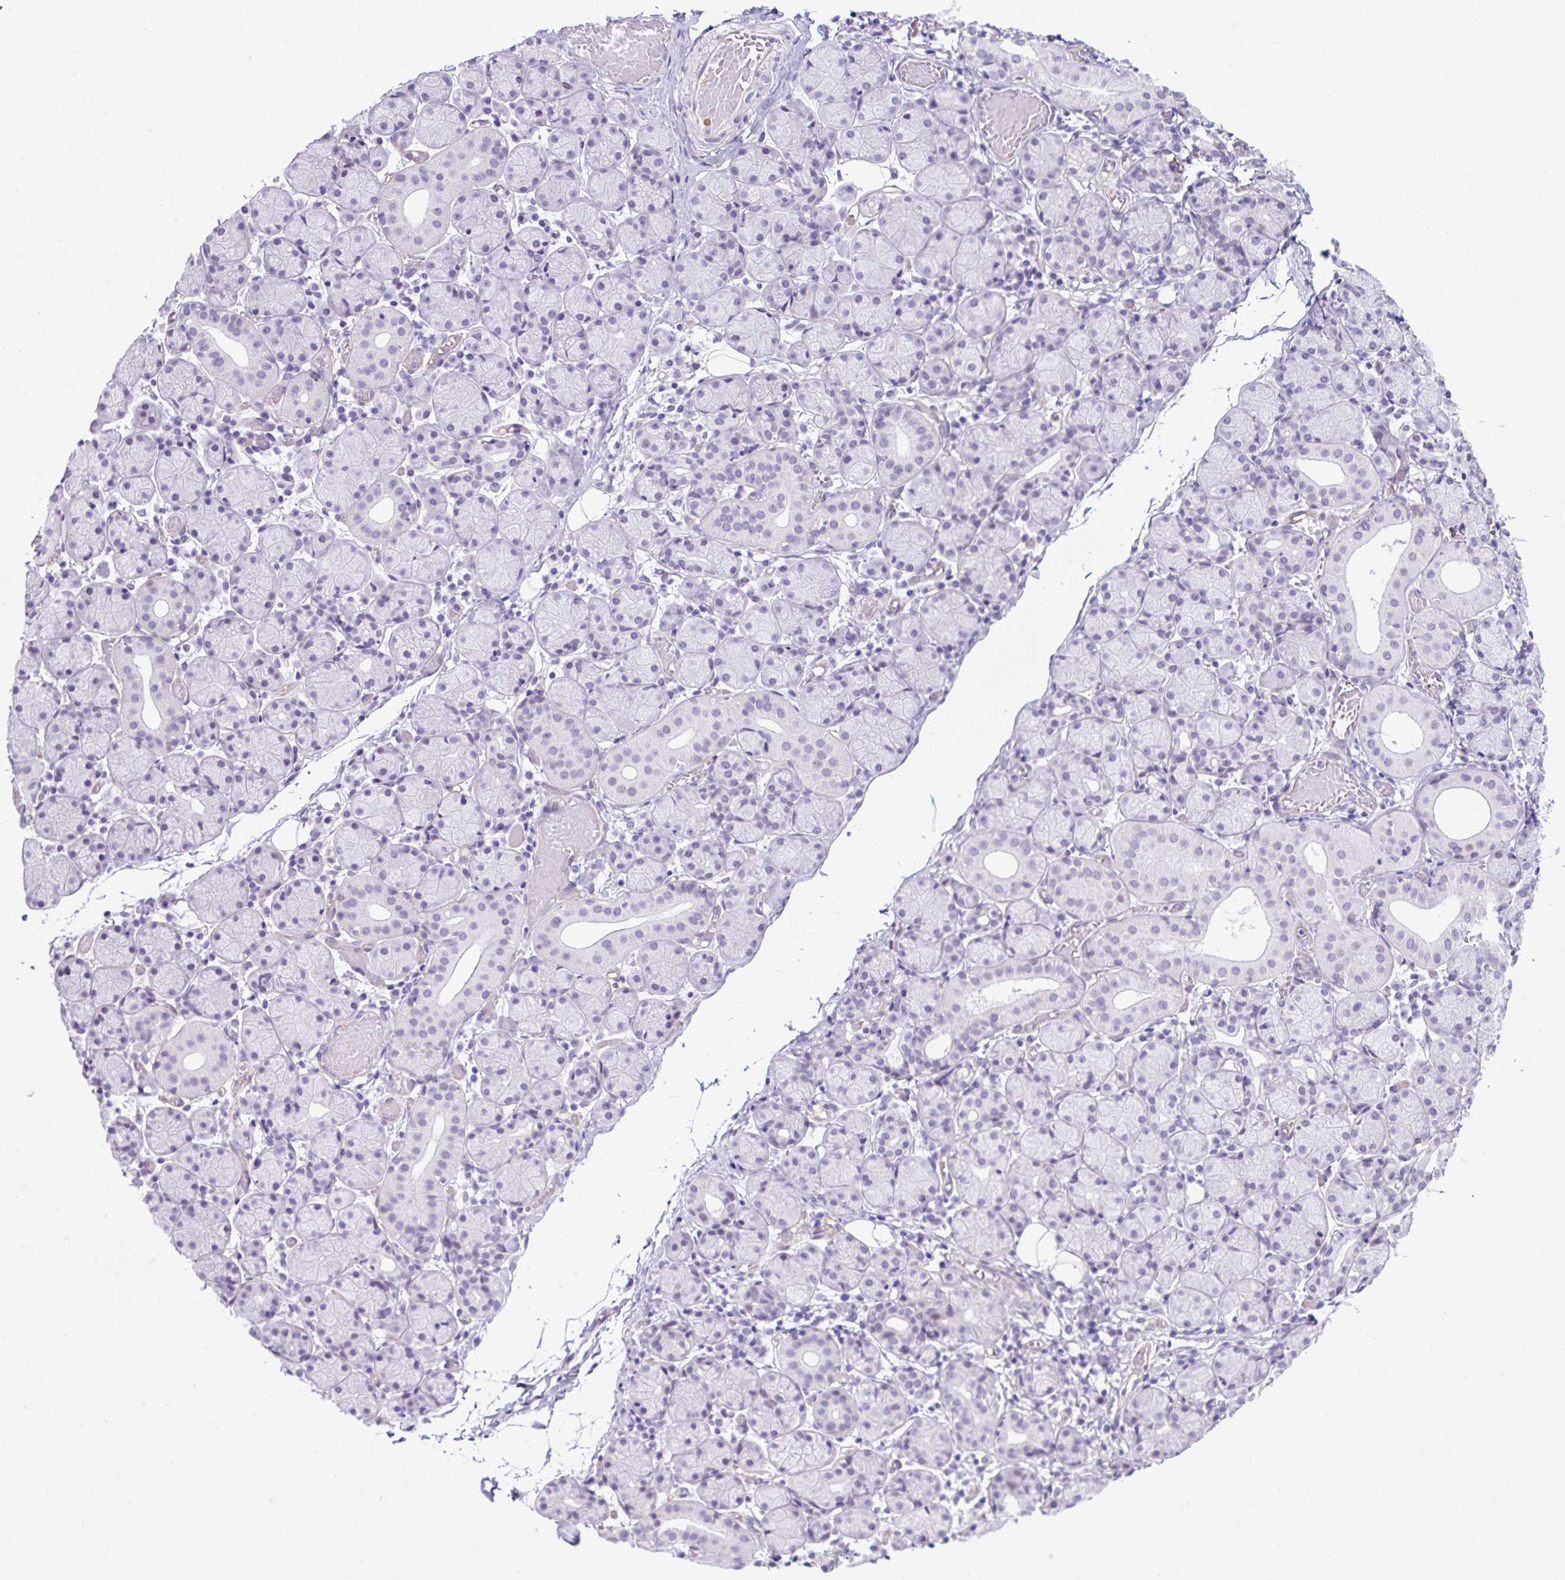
{"staining": {"intensity": "negative", "quantity": "none", "location": "none"}, "tissue": "salivary gland", "cell_type": "Glandular cells", "image_type": "normal", "snomed": [{"axis": "morphology", "description": "Normal tissue, NOS"}, {"axis": "topography", "description": "Salivary gland"}], "caption": "IHC of normal human salivary gland reveals no expression in glandular cells. (DAB immunohistochemistry visualized using brightfield microscopy, high magnification).", "gene": "KRT12", "patient": {"sex": "female", "age": 24}}